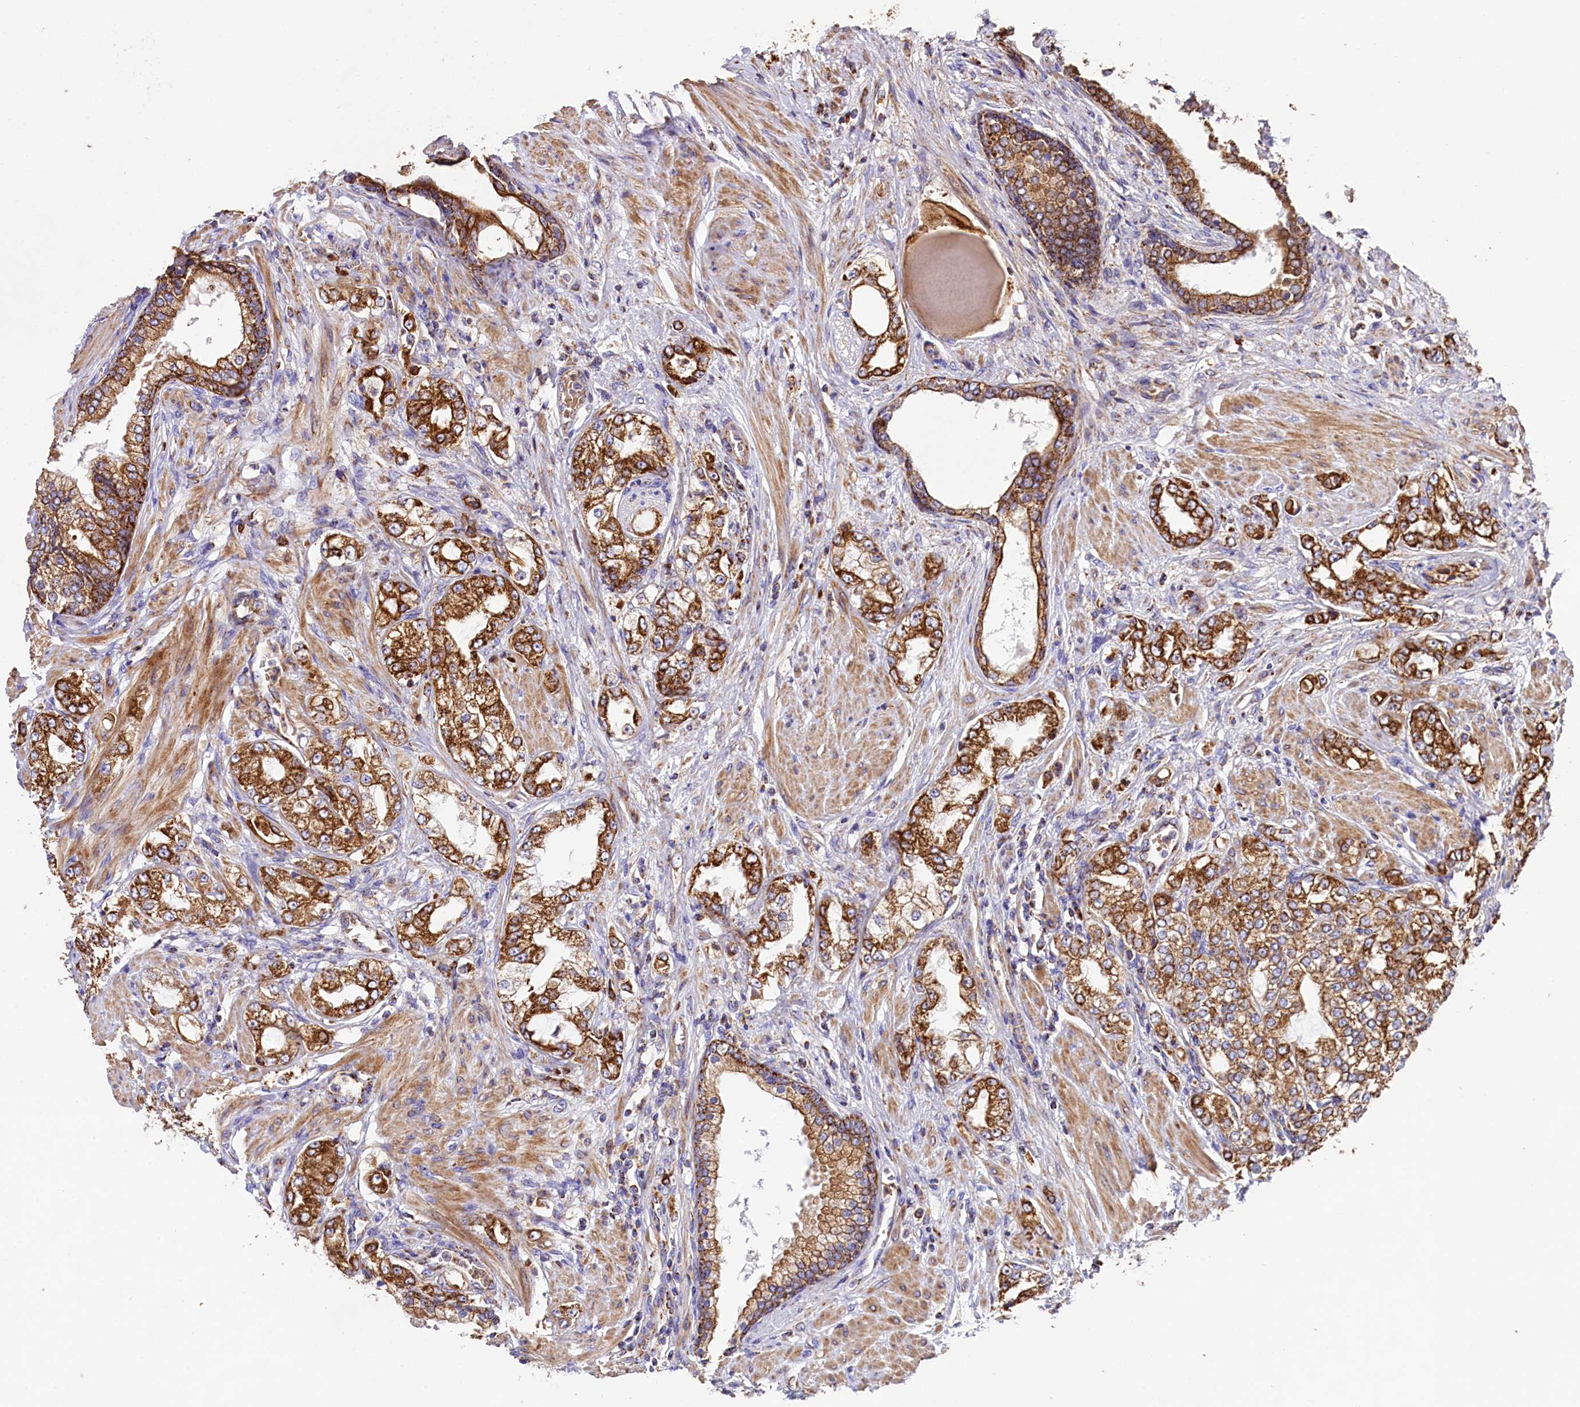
{"staining": {"intensity": "strong", "quantity": ">75%", "location": "cytoplasmic/membranous"}, "tissue": "prostate cancer", "cell_type": "Tumor cells", "image_type": "cancer", "snomed": [{"axis": "morphology", "description": "Adenocarcinoma, High grade"}, {"axis": "topography", "description": "Prostate"}], "caption": "Strong cytoplasmic/membranous protein positivity is identified in about >75% of tumor cells in prostate adenocarcinoma (high-grade).", "gene": "CLYBL", "patient": {"sex": "male", "age": 64}}